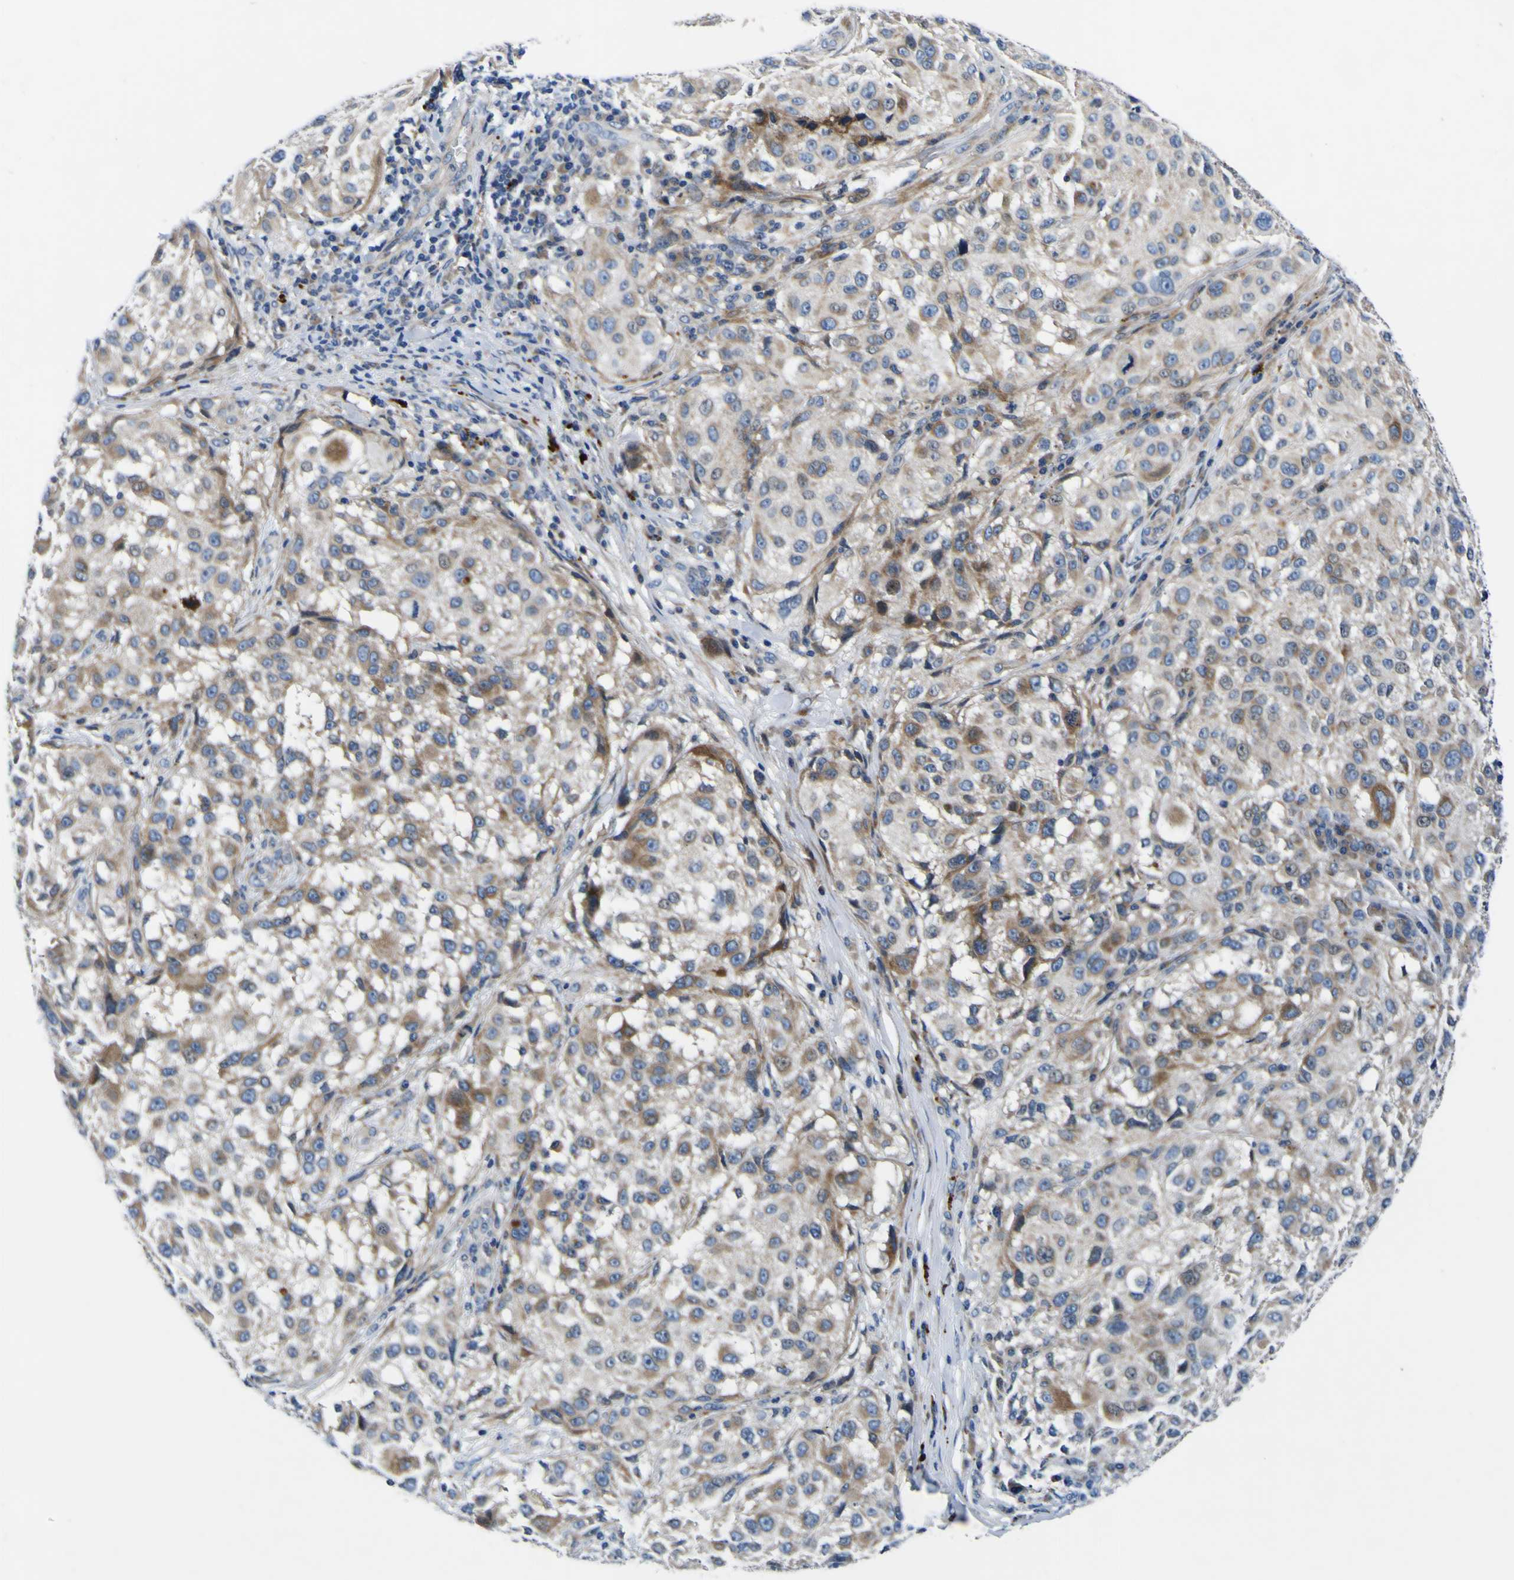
{"staining": {"intensity": "moderate", "quantity": ">75%", "location": "cytoplasmic/membranous"}, "tissue": "melanoma", "cell_type": "Tumor cells", "image_type": "cancer", "snomed": [{"axis": "morphology", "description": "Necrosis, NOS"}, {"axis": "morphology", "description": "Malignant melanoma, NOS"}, {"axis": "topography", "description": "Skin"}], "caption": "Melanoma tissue displays moderate cytoplasmic/membranous positivity in about >75% of tumor cells", "gene": "AGAP3", "patient": {"sex": "female", "age": 87}}